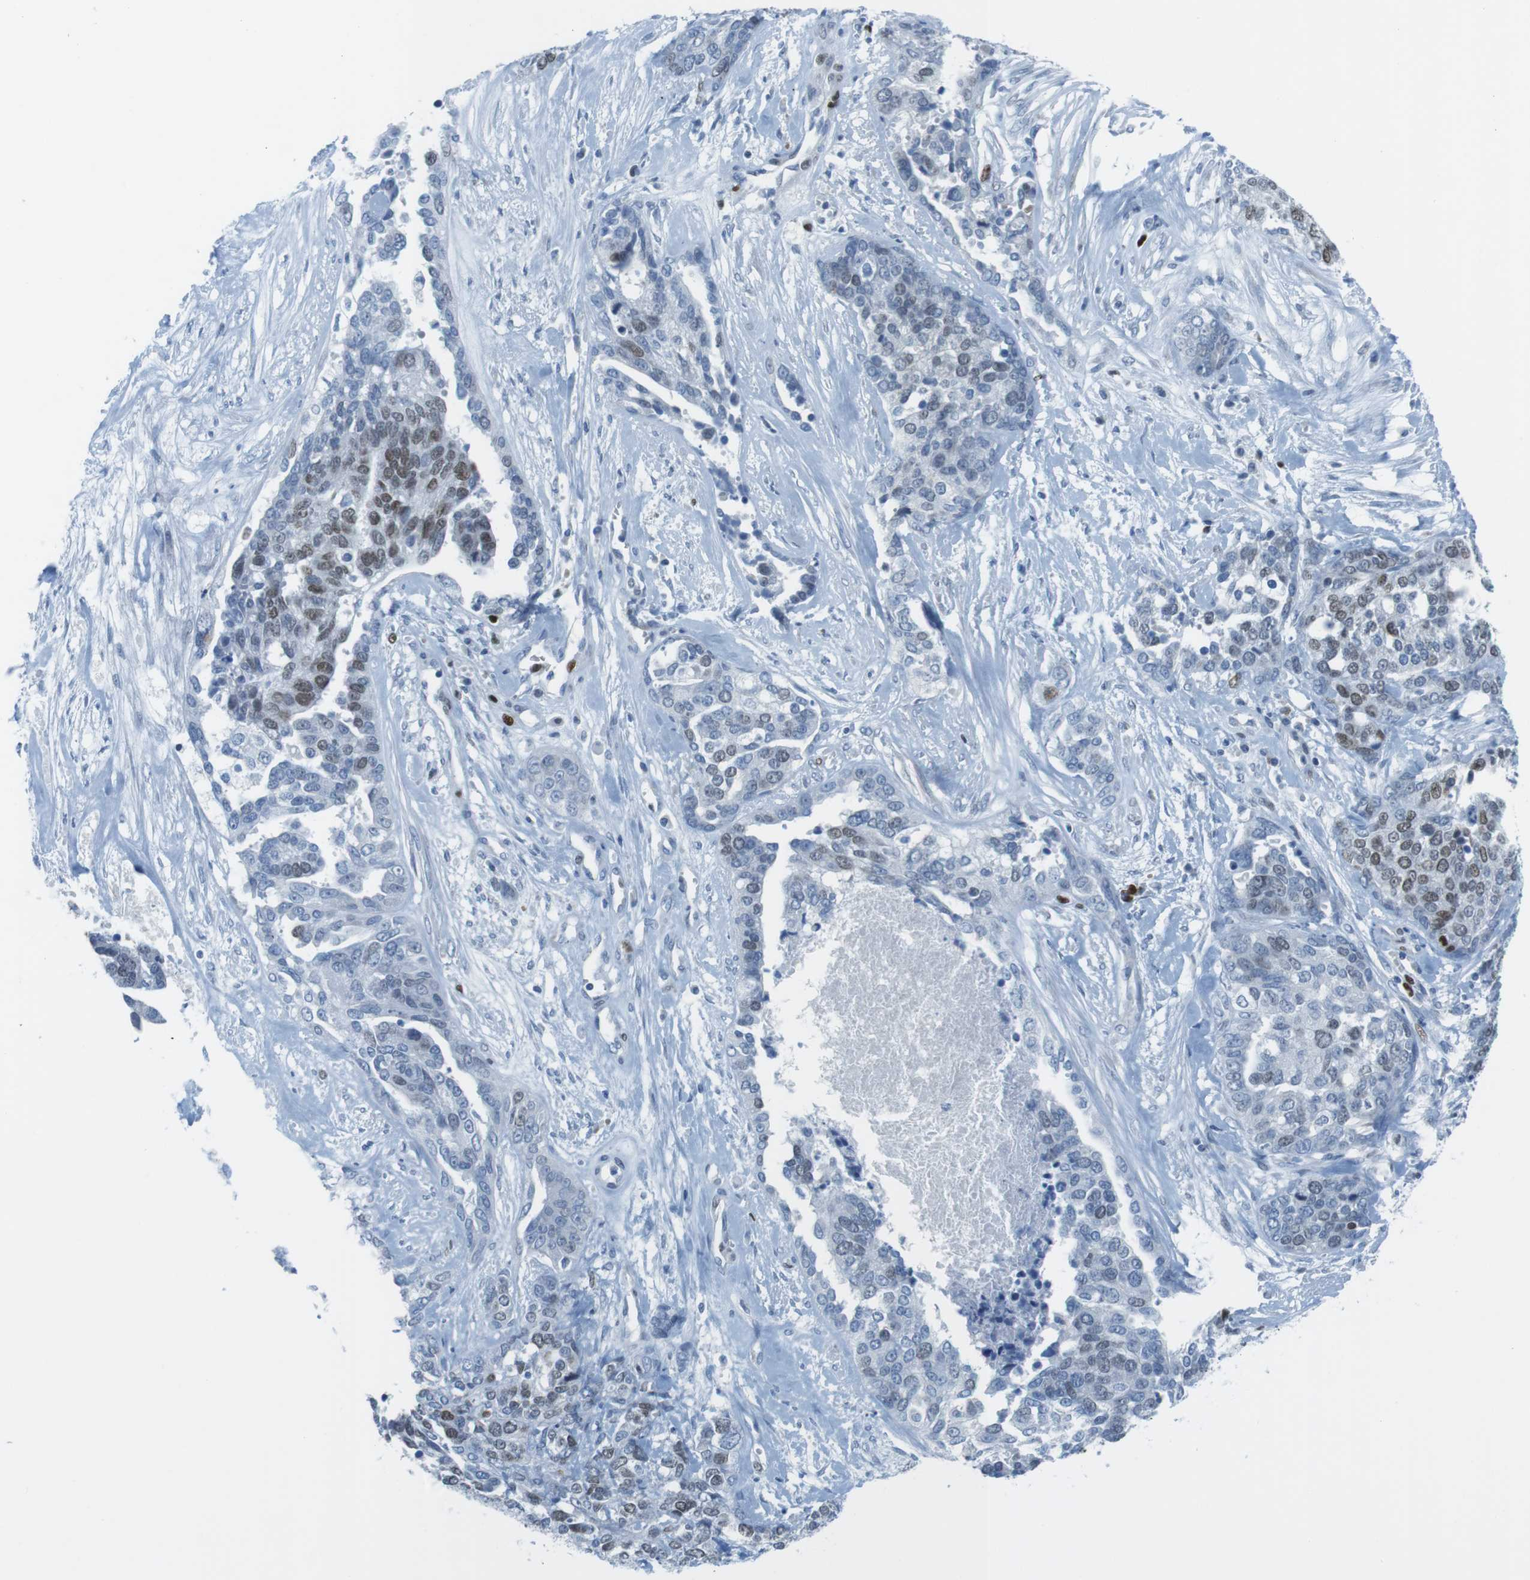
{"staining": {"intensity": "moderate", "quantity": "<25%", "location": "nuclear"}, "tissue": "ovarian cancer", "cell_type": "Tumor cells", "image_type": "cancer", "snomed": [{"axis": "morphology", "description": "Cystadenocarcinoma, serous, NOS"}, {"axis": "topography", "description": "Ovary"}], "caption": "There is low levels of moderate nuclear positivity in tumor cells of ovarian serous cystadenocarcinoma, as demonstrated by immunohistochemical staining (brown color).", "gene": "CHAF1A", "patient": {"sex": "female", "age": 44}}